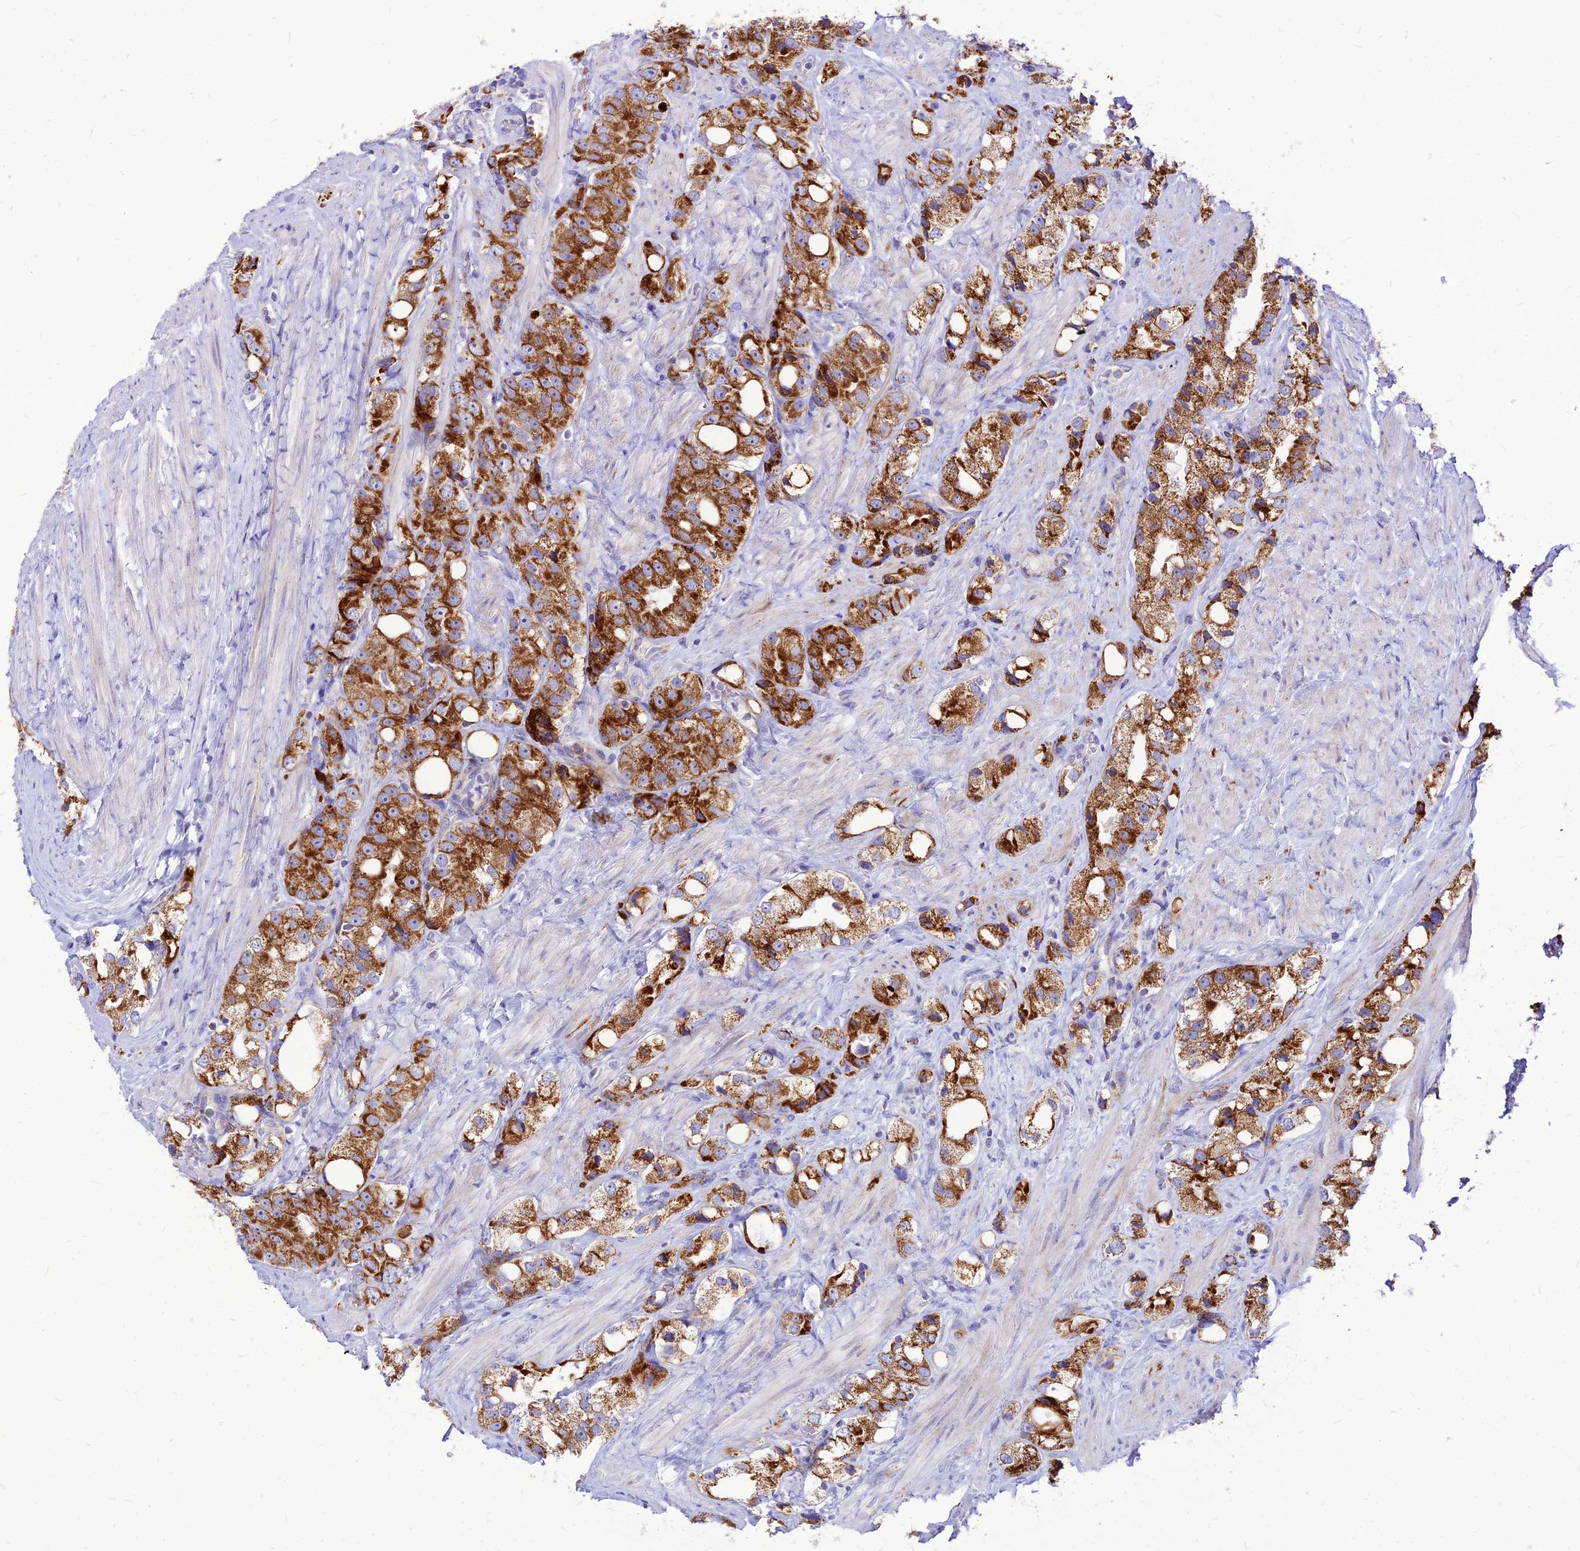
{"staining": {"intensity": "strong", "quantity": ">75%", "location": "cytoplasmic/membranous"}, "tissue": "prostate cancer", "cell_type": "Tumor cells", "image_type": "cancer", "snomed": [{"axis": "morphology", "description": "Adenocarcinoma, NOS"}, {"axis": "topography", "description": "Prostate"}], "caption": "Protein expression analysis of human adenocarcinoma (prostate) reveals strong cytoplasmic/membranous expression in about >75% of tumor cells. Using DAB (brown) and hematoxylin (blue) stains, captured at high magnification using brightfield microscopy.", "gene": "ECI1", "patient": {"sex": "male", "age": 79}}